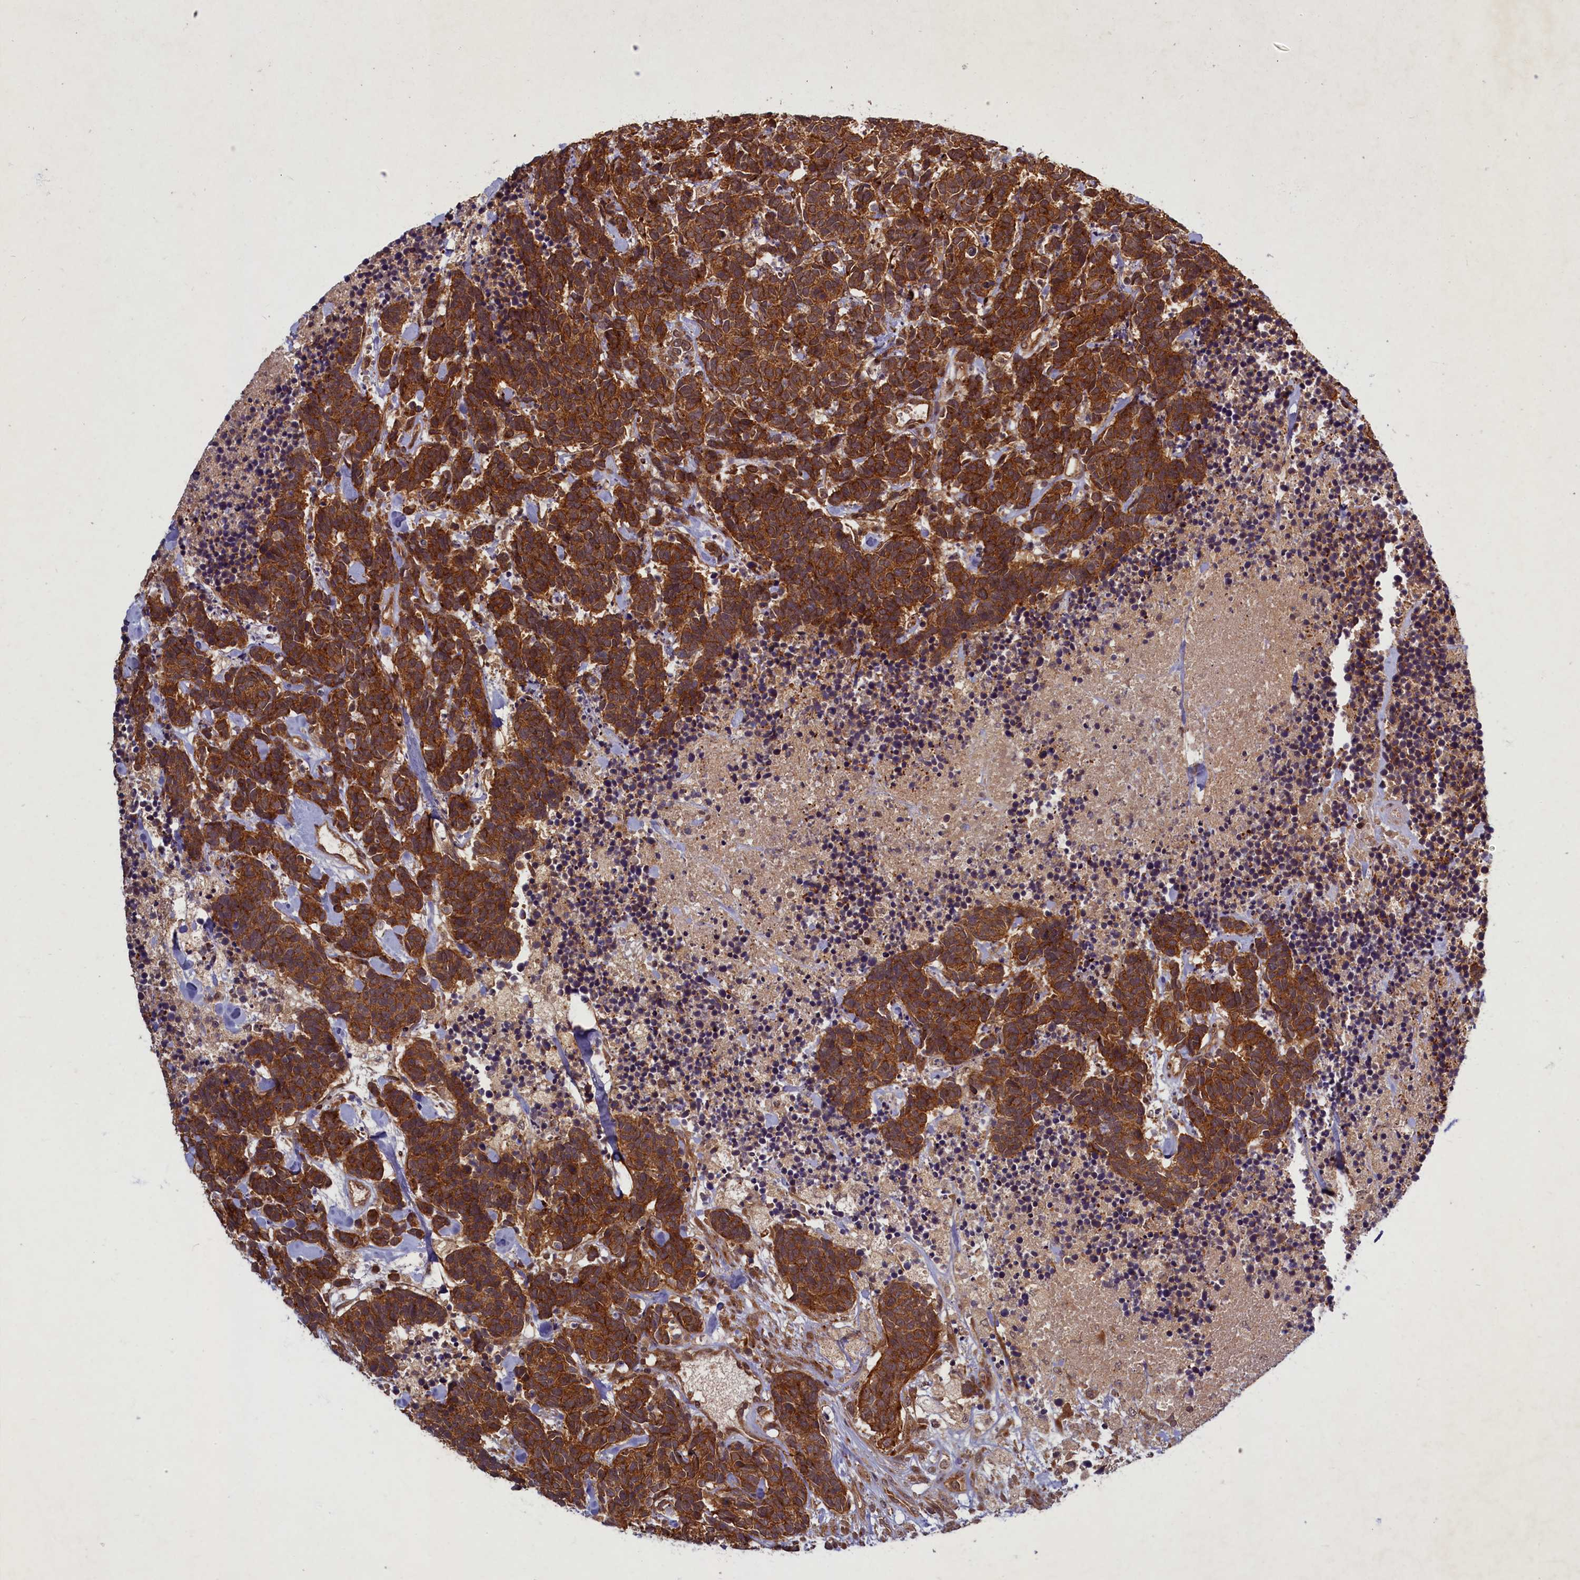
{"staining": {"intensity": "strong", "quantity": ">75%", "location": "cytoplasmic/membranous"}, "tissue": "carcinoid", "cell_type": "Tumor cells", "image_type": "cancer", "snomed": [{"axis": "morphology", "description": "Carcinoma, NOS"}, {"axis": "morphology", "description": "Carcinoid, malignant, NOS"}, {"axis": "topography", "description": "Prostate"}], "caption": "Immunohistochemistry of human malignant carcinoid displays high levels of strong cytoplasmic/membranous staining in approximately >75% of tumor cells.", "gene": "BICD1", "patient": {"sex": "male", "age": 57}}